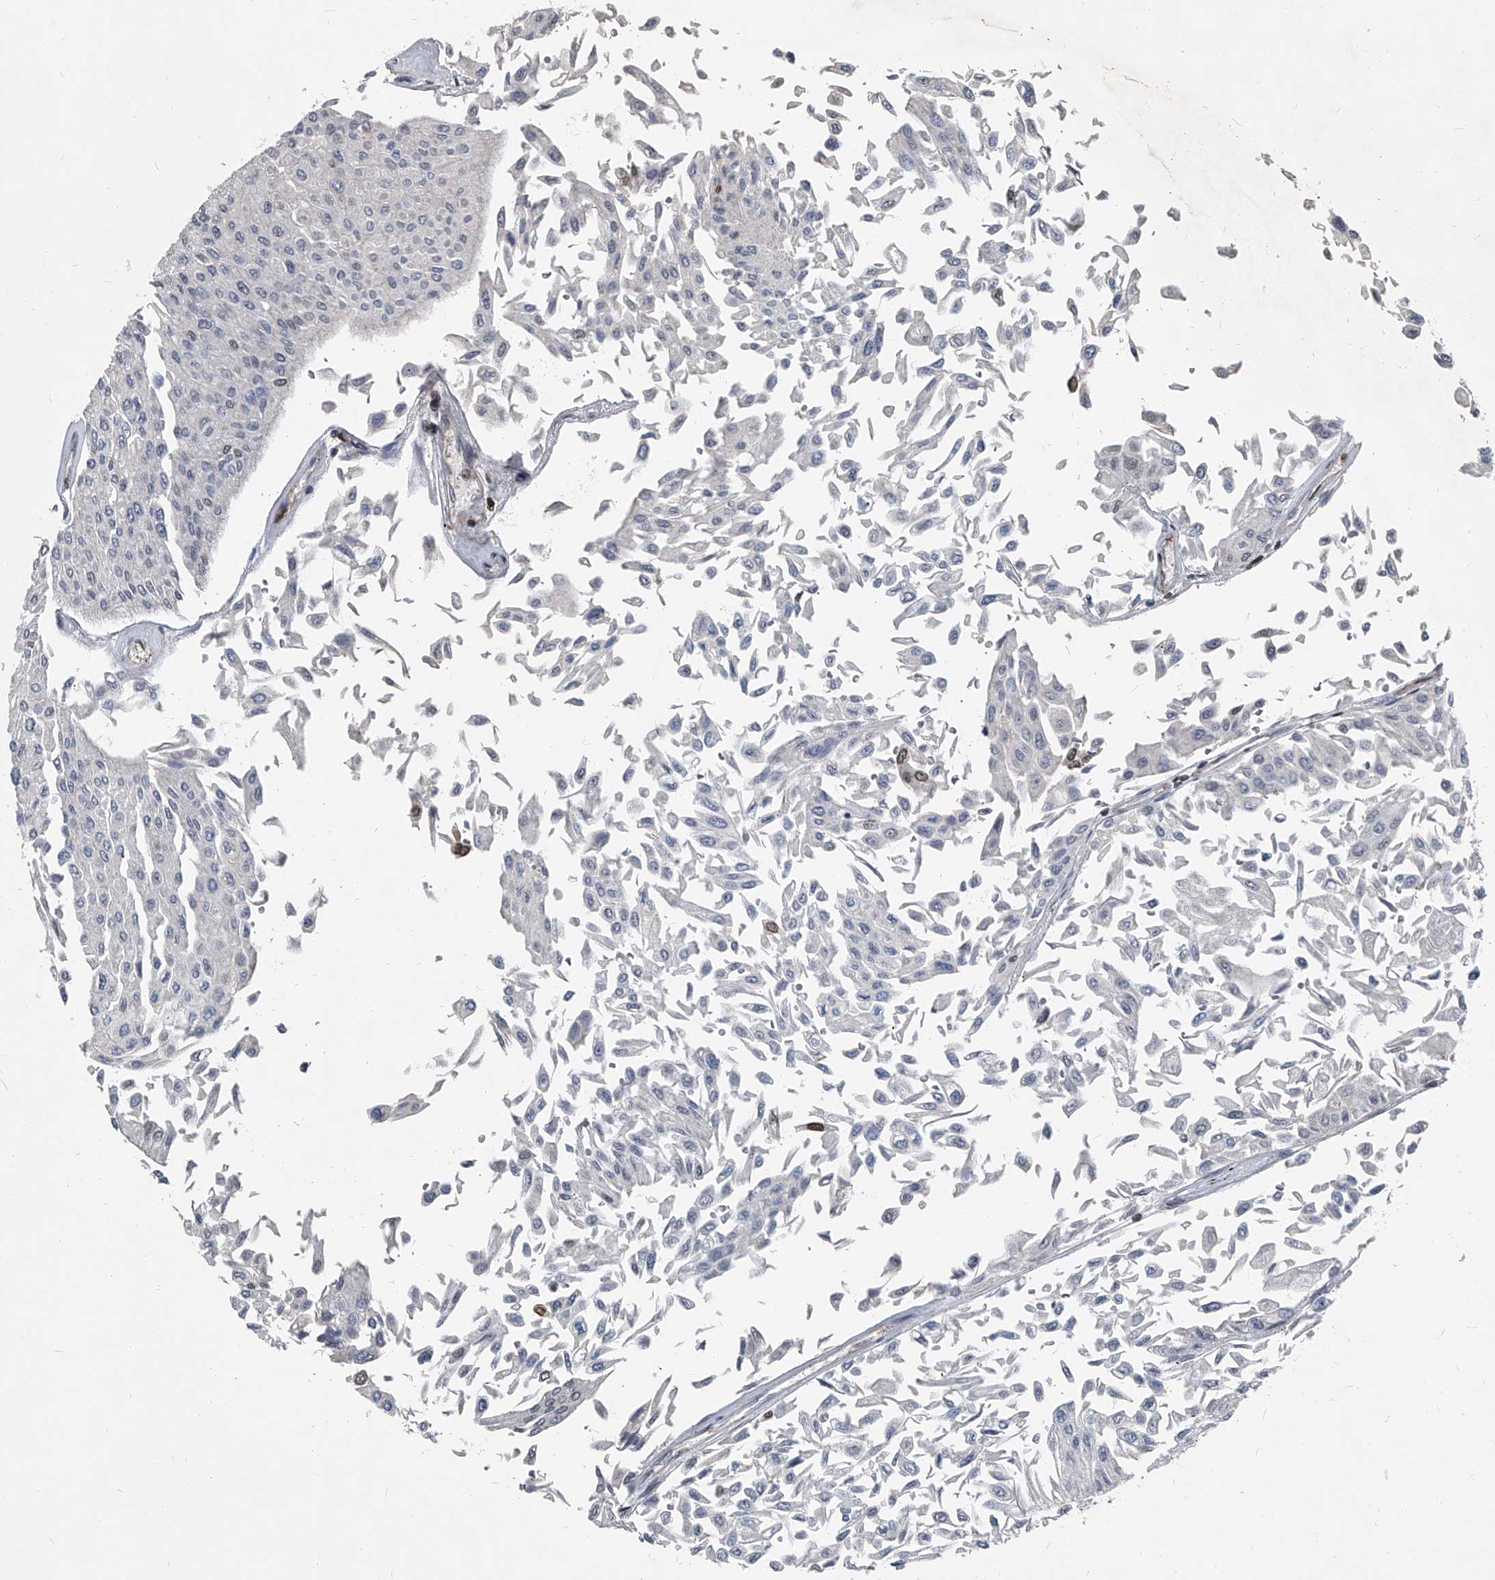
{"staining": {"intensity": "negative", "quantity": "none", "location": "none"}, "tissue": "urothelial cancer", "cell_type": "Tumor cells", "image_type": "cancer", "snomed": [{"axis": "morphology", "description": "Urothelial carcinoma, Low grade"}, {"axis": "topography", "description": "Urinary bladder"}], "caption": "Image shows no significant protein staining in tumor cells of urothelial carcinoma (low-grade). The staining was performed using DAB to visualize the protein expression in brown, while the nuclei were stained in blue with hematoxylin (Magnification: 20x).", "gene": "PHF20", "patient": {"sex": "male", "age": 67}}